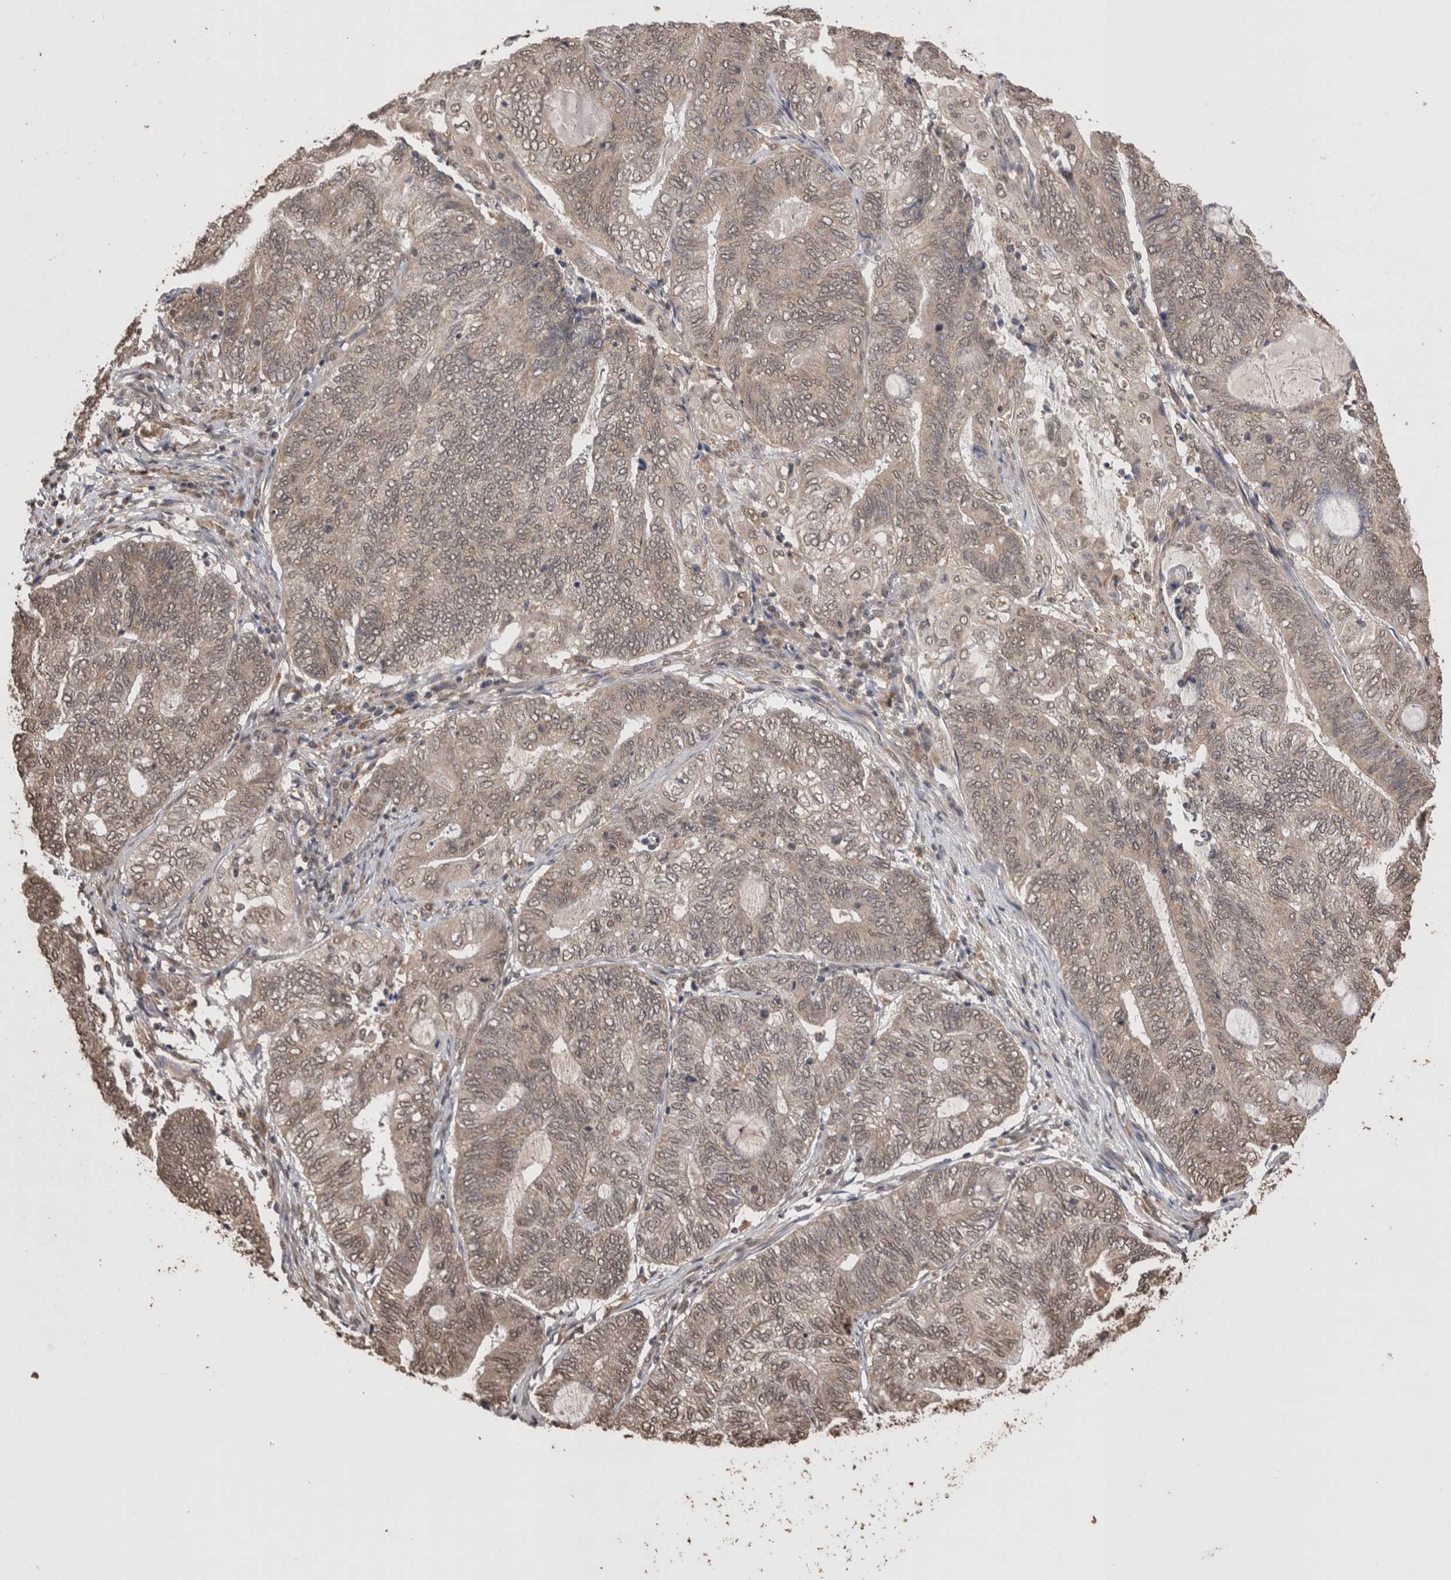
{"staining": {"intensity": "weak", "quantity": ">75%", "location": "nuclear"}, "tissue": "endometrial cancer", "cell_type": "Tumor cells", "image_type": "cancer", "snomed": [{"axis": "morphology", "description": "Adenocarcinoma, NOS"}, {"axis": "topography", "description": "Uterus"}, {"axis": "topography", "description": "Endometrium"}], "caption": "Protein expression analysis of human endometrial cancer reveals weak nuclear expression in about >75% of tumor cells.", "gene": "GRK5", "patient": {"sex": "female", "age": 70}}